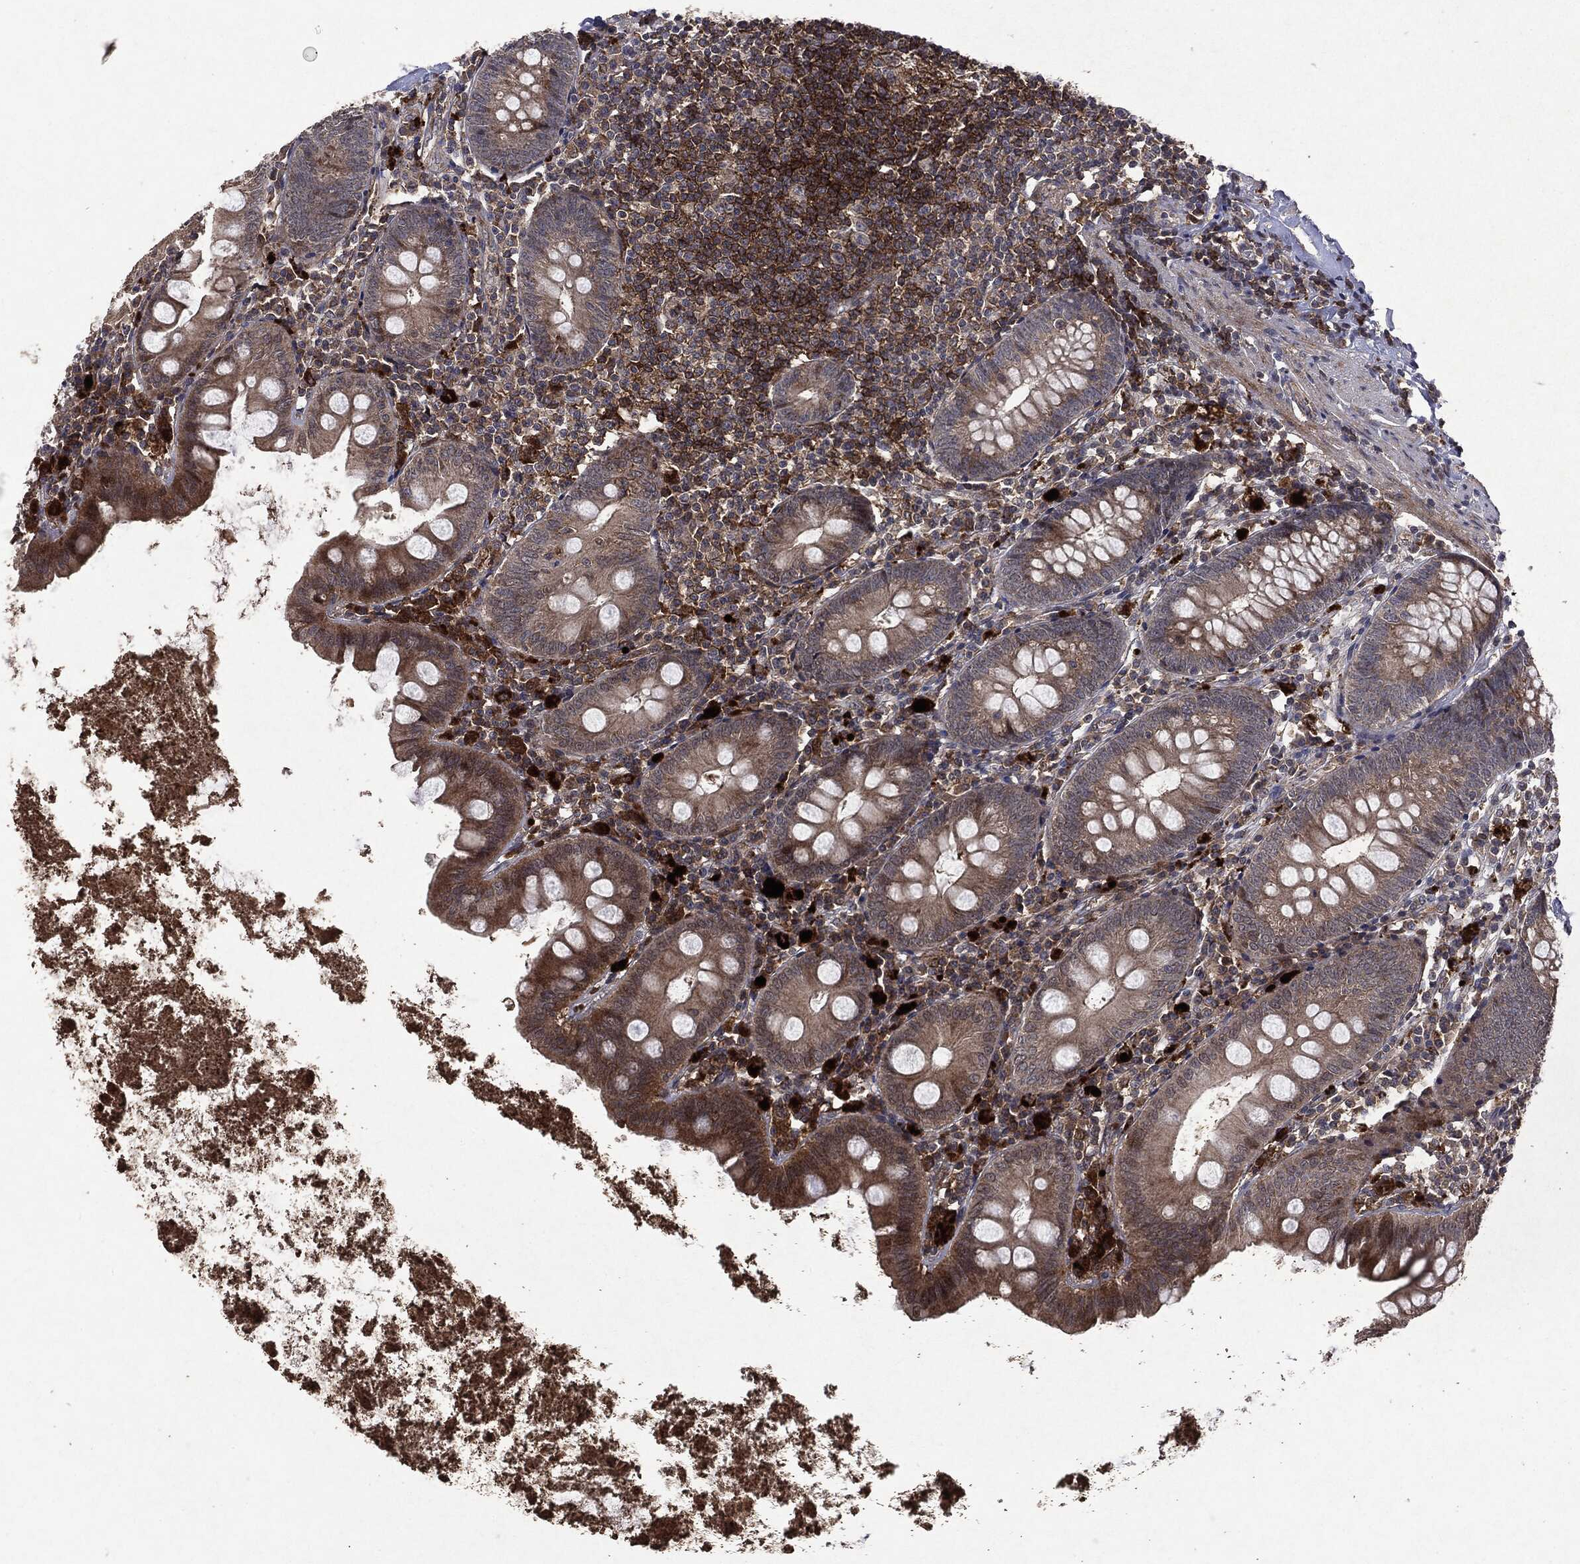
{"staining": {"intensity": "moderate", "quantity": ">75%", "location": "cytoplasmic/membranous"}, "tissue": "appendix", "cell_type": "Glandular cells", "image_type": "normal", "snomed": [{"axis": "morphology", "description": "Normal tissue, NOS"}, {"axis": "topography", "description": "Appendix"}], "caption": "The histopathology image demonstrates a brown stain indicating the presence of a protein in the cytoplasmic/membranous of glandular cells in appendix. The staining is performed using DAB brown chromogen to label protein expression. The nuclei are counter-stained blue using hematoxylin.", "gene": "PTEN", "patient": {"sex": "female", "age": 82}}